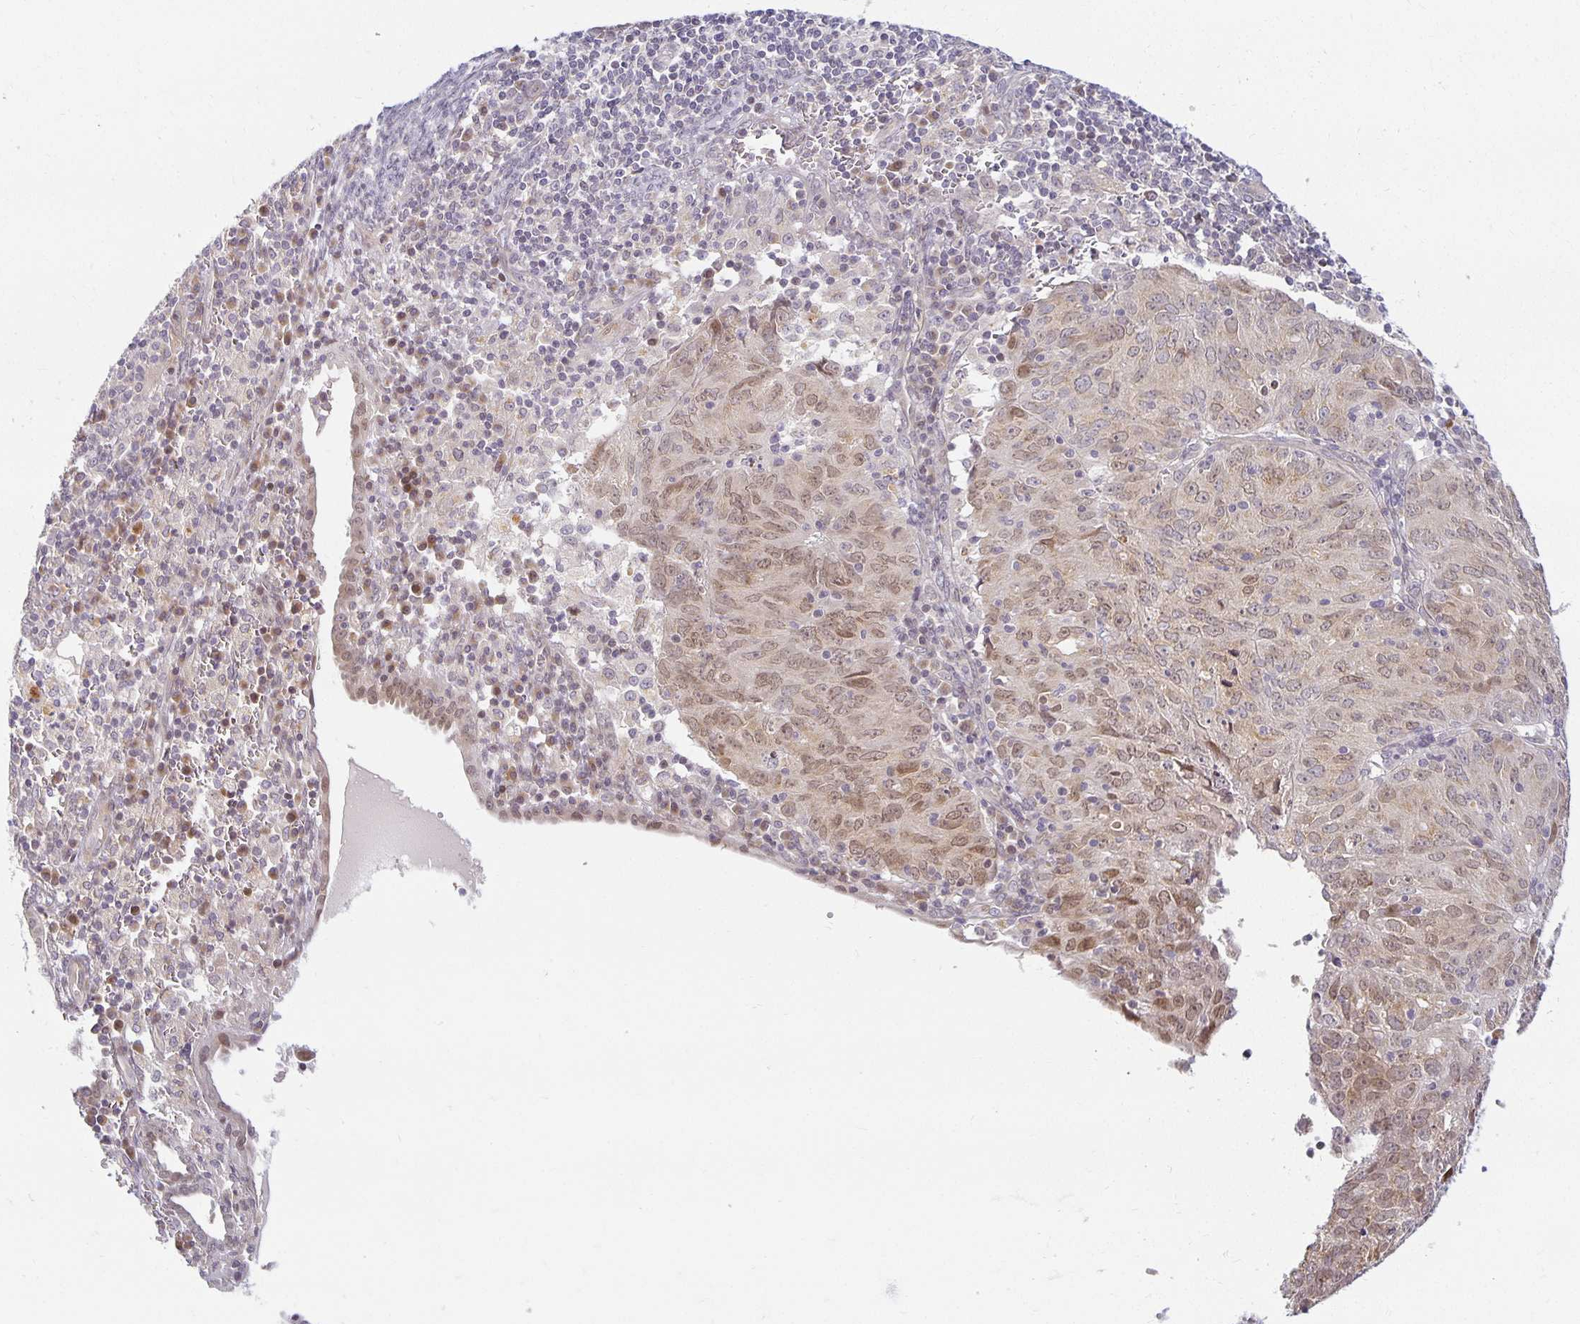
{"staining": {"intensity": "weak", "quantity": "25%-75%", "location": "cytoplasmic/membranous,nuclear"}, "tissue": "cervical cancer", "cell_type": "Tumor cells", "image_type": "cancer", "snomed": [{"axis": "morphology", "description": "Adenocarcinoma, NOS"}, {"axis": "topography", "description": "Cervix"}], "caption": "High-magnification brightfield microscopy of cervical cancer stained with DAB (3,3'-diaminobenzidine) (brown) and counterstained with hematoxylin (blue). tumor cells exhibit weak cytoplasmic/membranous and nuclear expression is appreciated in approximately25%-75% of cells.", "gene": "EHF", "patient": {"sex": "female", "age": 56}}